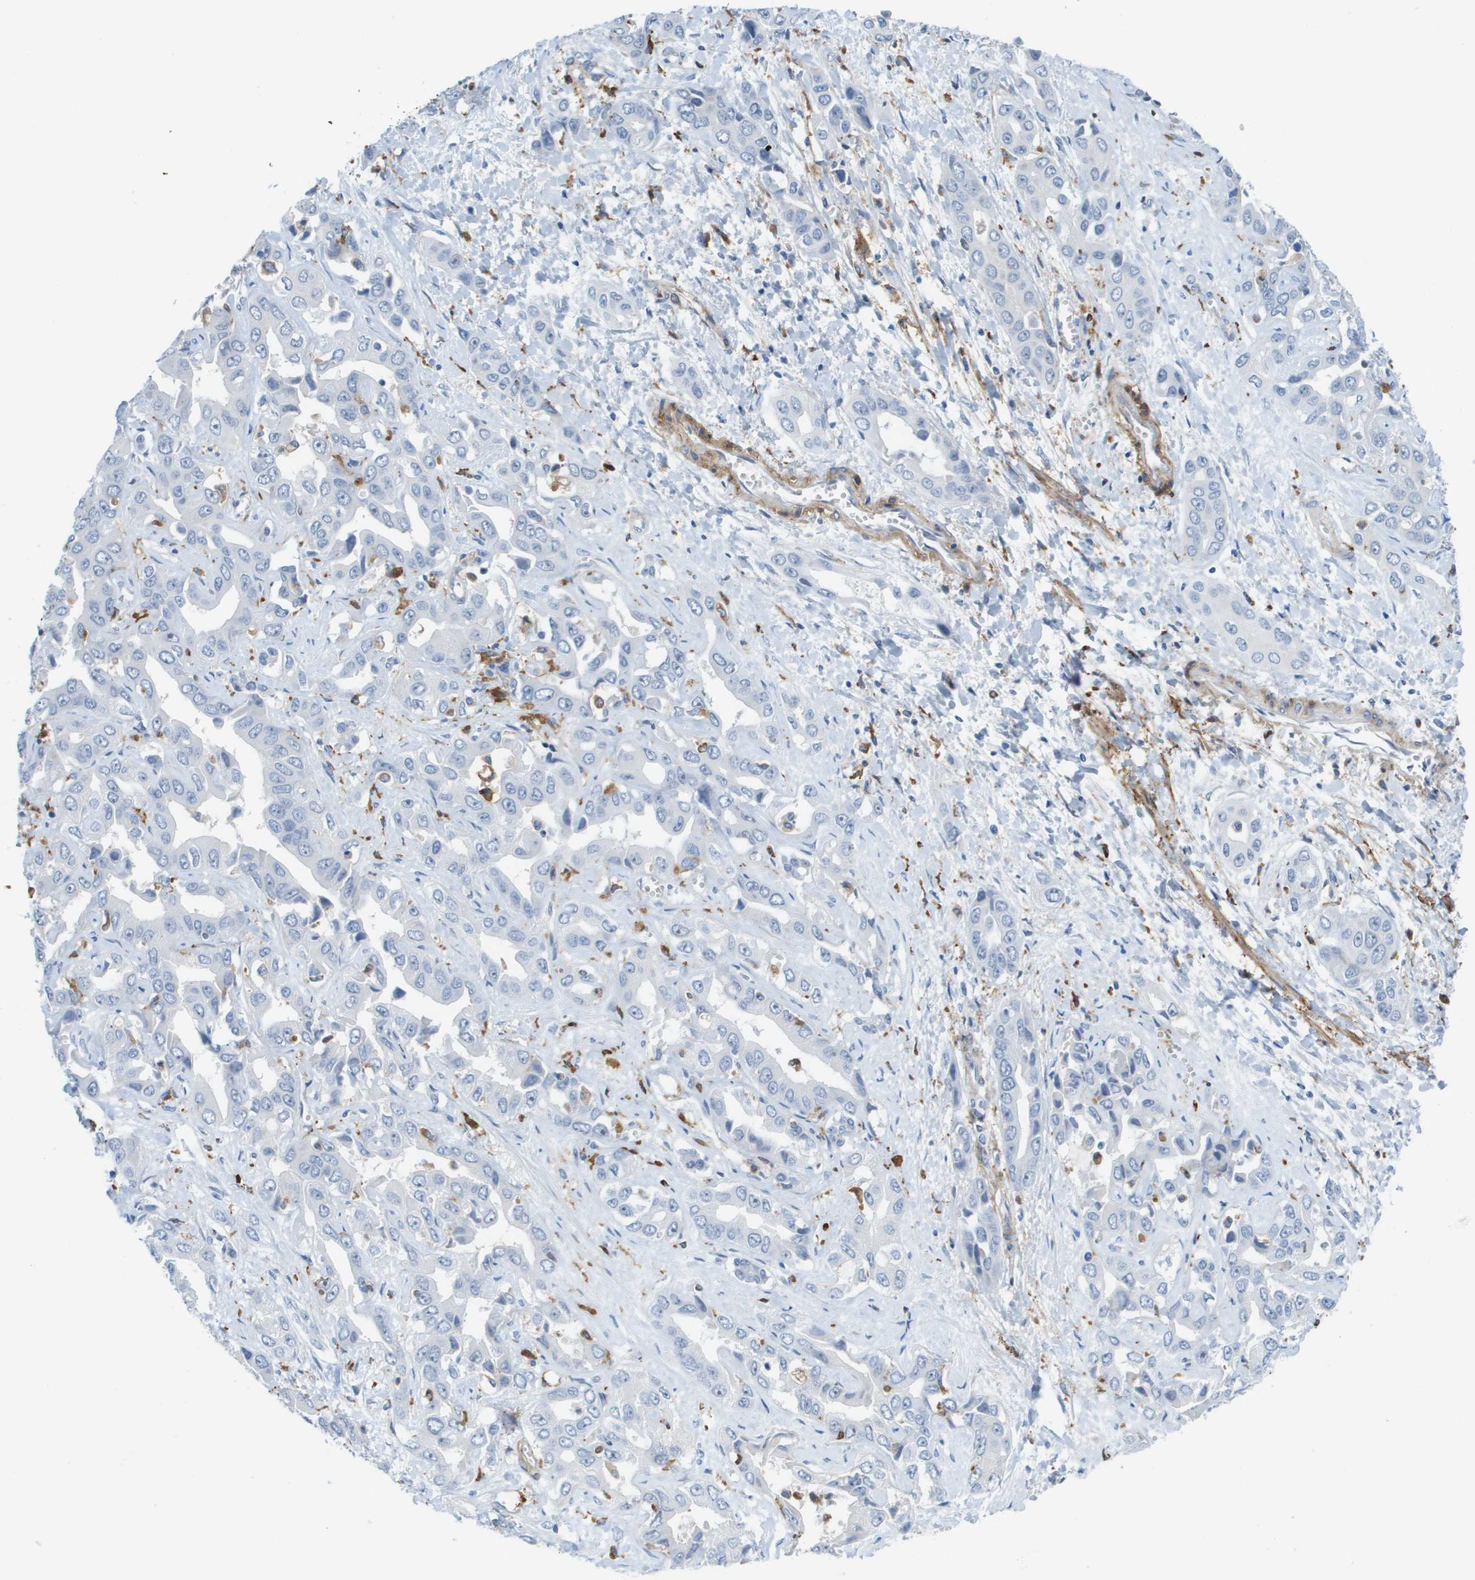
{"staining": {"intensity": "negative", "quantity": "none", "location": "none"}, "tissue": "liver cancer", "cell_type": "Tumor cells", "image_type": "cancer", "snomed": [{"axis": "morphology", "description": "Cholangiocarcinoma"}, {"axis": "topography", "description": "Liver"}], "caption": "The immunohistochemistry image has no significant positivity in tumor cells of liver cholangiocarcinoma tissue. (Immunohistochemistry, brightfield microscopy, high magnification).", "gene": "ZBTB43", "patient": {"sex": "female", "age": 52}}